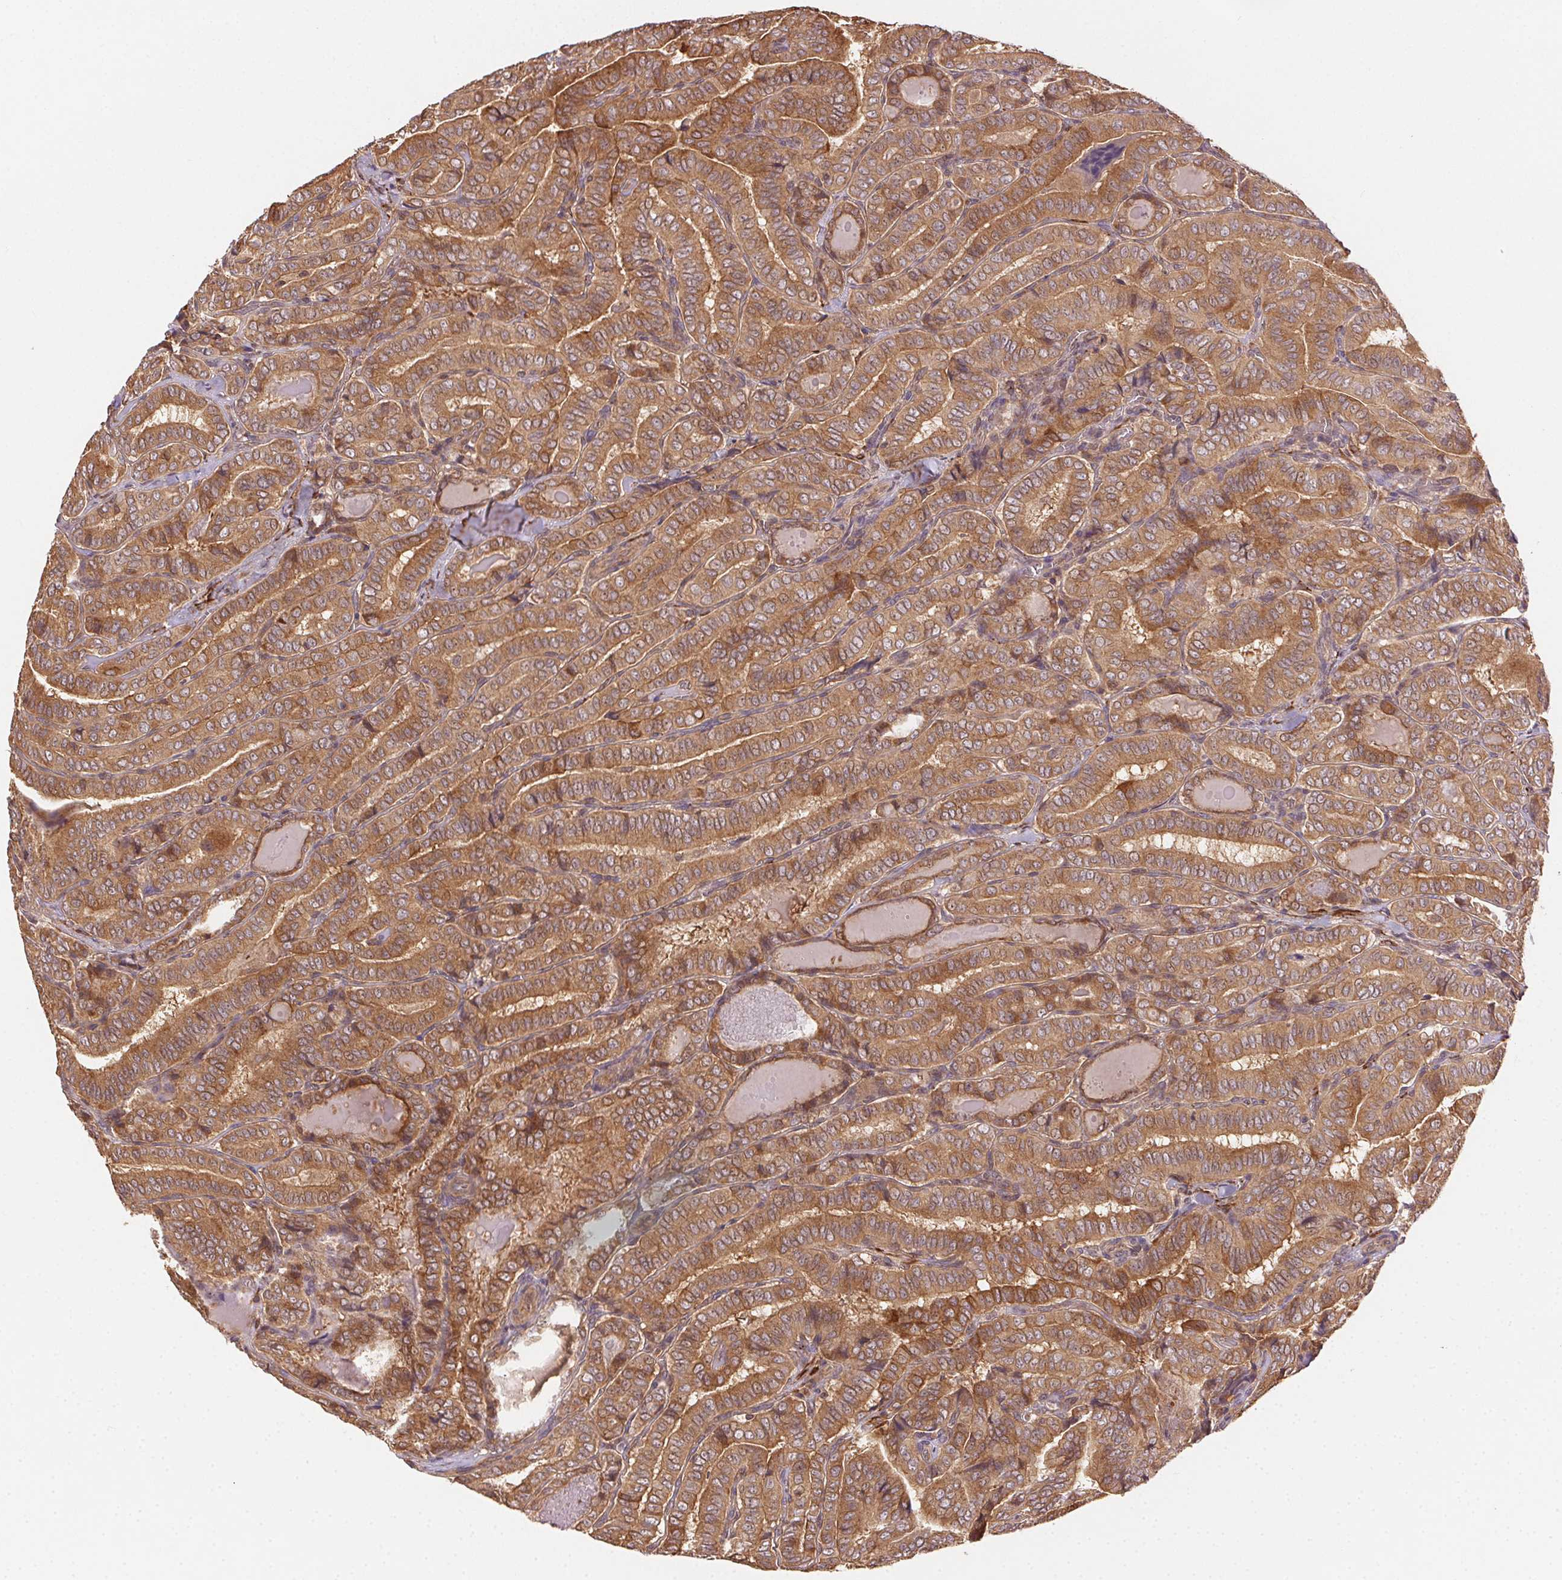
{"staining": {"intensity": "moderate", "quantity": ">75%", "location": "cytoplasmic/membranous"}, "tissue": "thyroid cancer", "cell_type": "Tumor cells", "image_type": "cancer", "snomed": [{"axis": "morphology", "description": "Papillary adenocarcinoma, NOS"}, {"axis": "morphology", "description": "Papillary adenoma metastatic"}, {"axis": "topography", "description": "Thyroid gland"}], "caption": "Tumor cells reveal moderate cytoplasmic/membranous expression in approximately >75% of cells in thyroid cancer (papillary adenoma metastatic).", "gene": "KLHL15", "patient": {"sex": "female", "age": 50}}